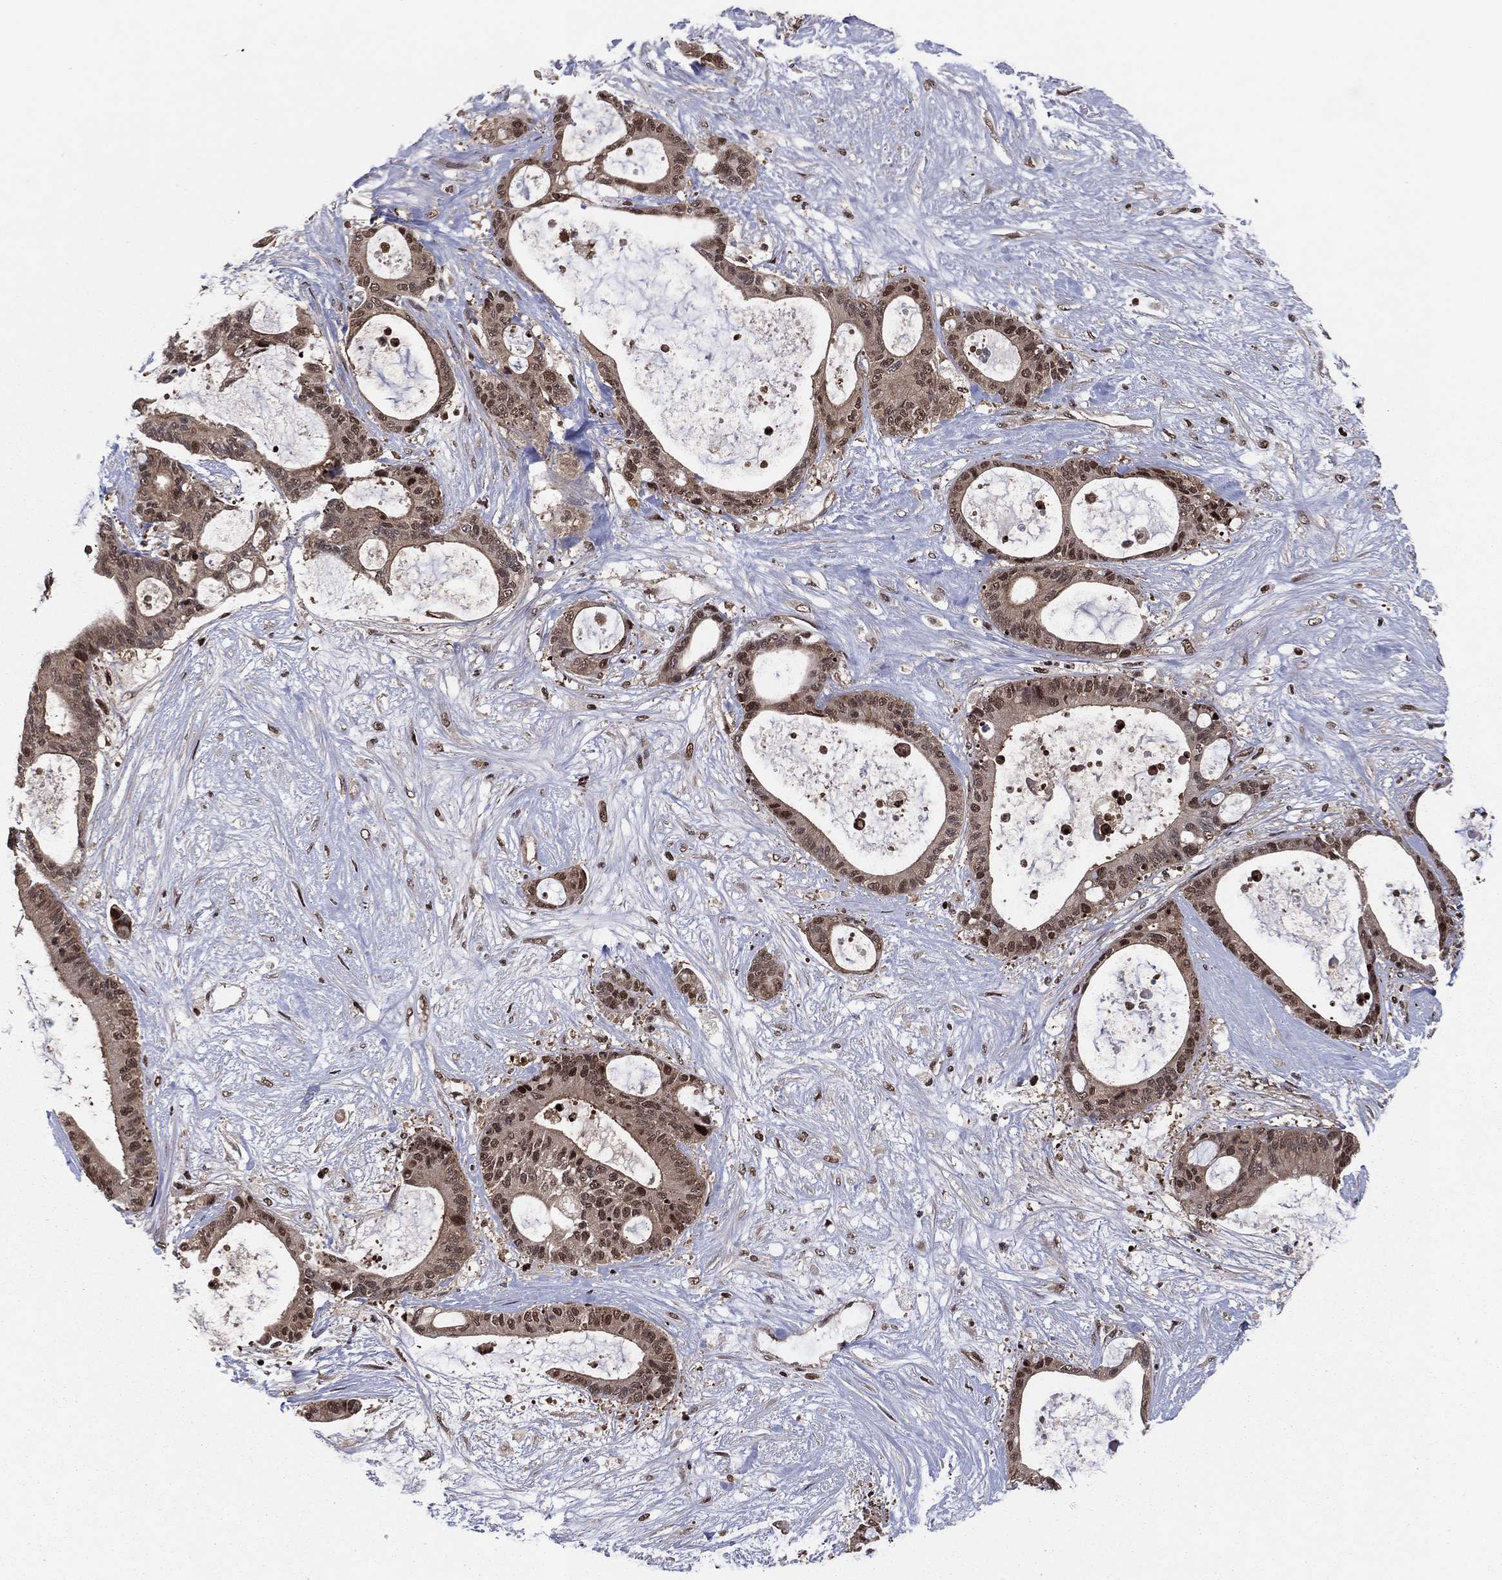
{"staining": {"intensity": "strong", "quantity": ">75%", "location": "cytoplasmic/membranous,nuclear"}, "tissue": "liver cancer", "cell_type": "Tumor cells", "image_type": "cancer", "snomed": [{"axis": "morphology", "description": "Normal tissue, NOS"}, {"axis": "morphology", "description": "Cholangiocarcinoma"}, {"axis": "topography", "description": "Liver"}, {"axis": "topography", "description": "Peripheral nerve tissue"}], "caption": "Strong cytoplasmic/membranous and nuclear staining is appreciated in approximately >75% of tumor cells in liver cancer (cholangiocarcinoma).", "gene": "PSMA1", "patient": {"sex": "female", "age": 73}}